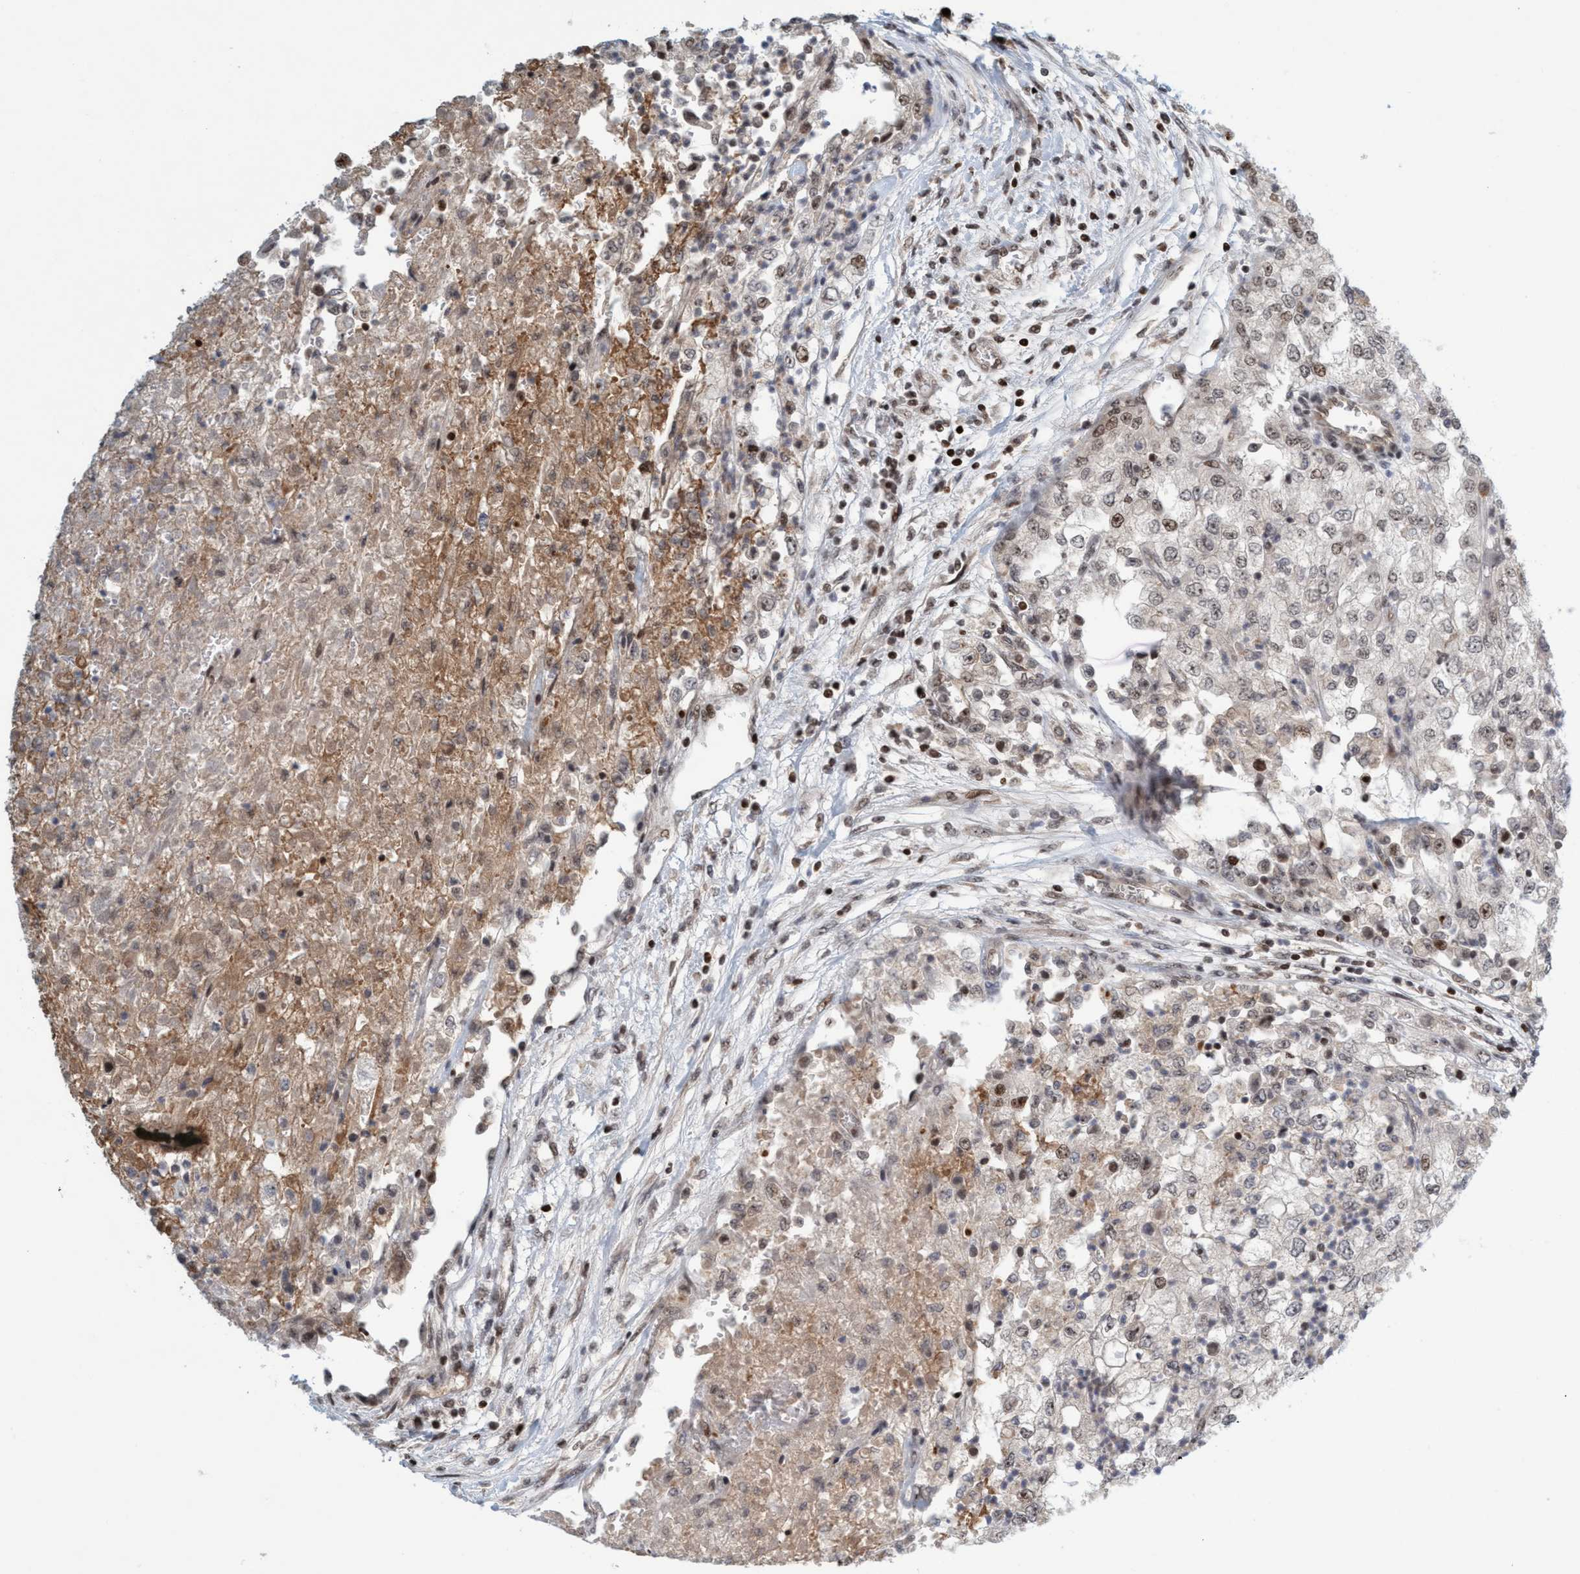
{"staining": {"intensity": "moderate", "quantity": "<25%", "location": "nuclear"}, "tissue": "renal cancer", "cell_type": "Tumor cells", "image_type": "cancer", "snomed": [{"axis": "morphology", "description": "Adenocarcinoma, NOS"}, {"axis": "topography", "description": "Kidney"}], "caption": "Protein expression by immunohistochemistry displays moderate nuclear positivity in about <25% of tumor cells in renal cancer (adenocarcinoma). The protein is shown in brown color, while the nuclei are stained blue.", "gene": "SMCR8", "patient": {"sex": "female", "age": 54}}